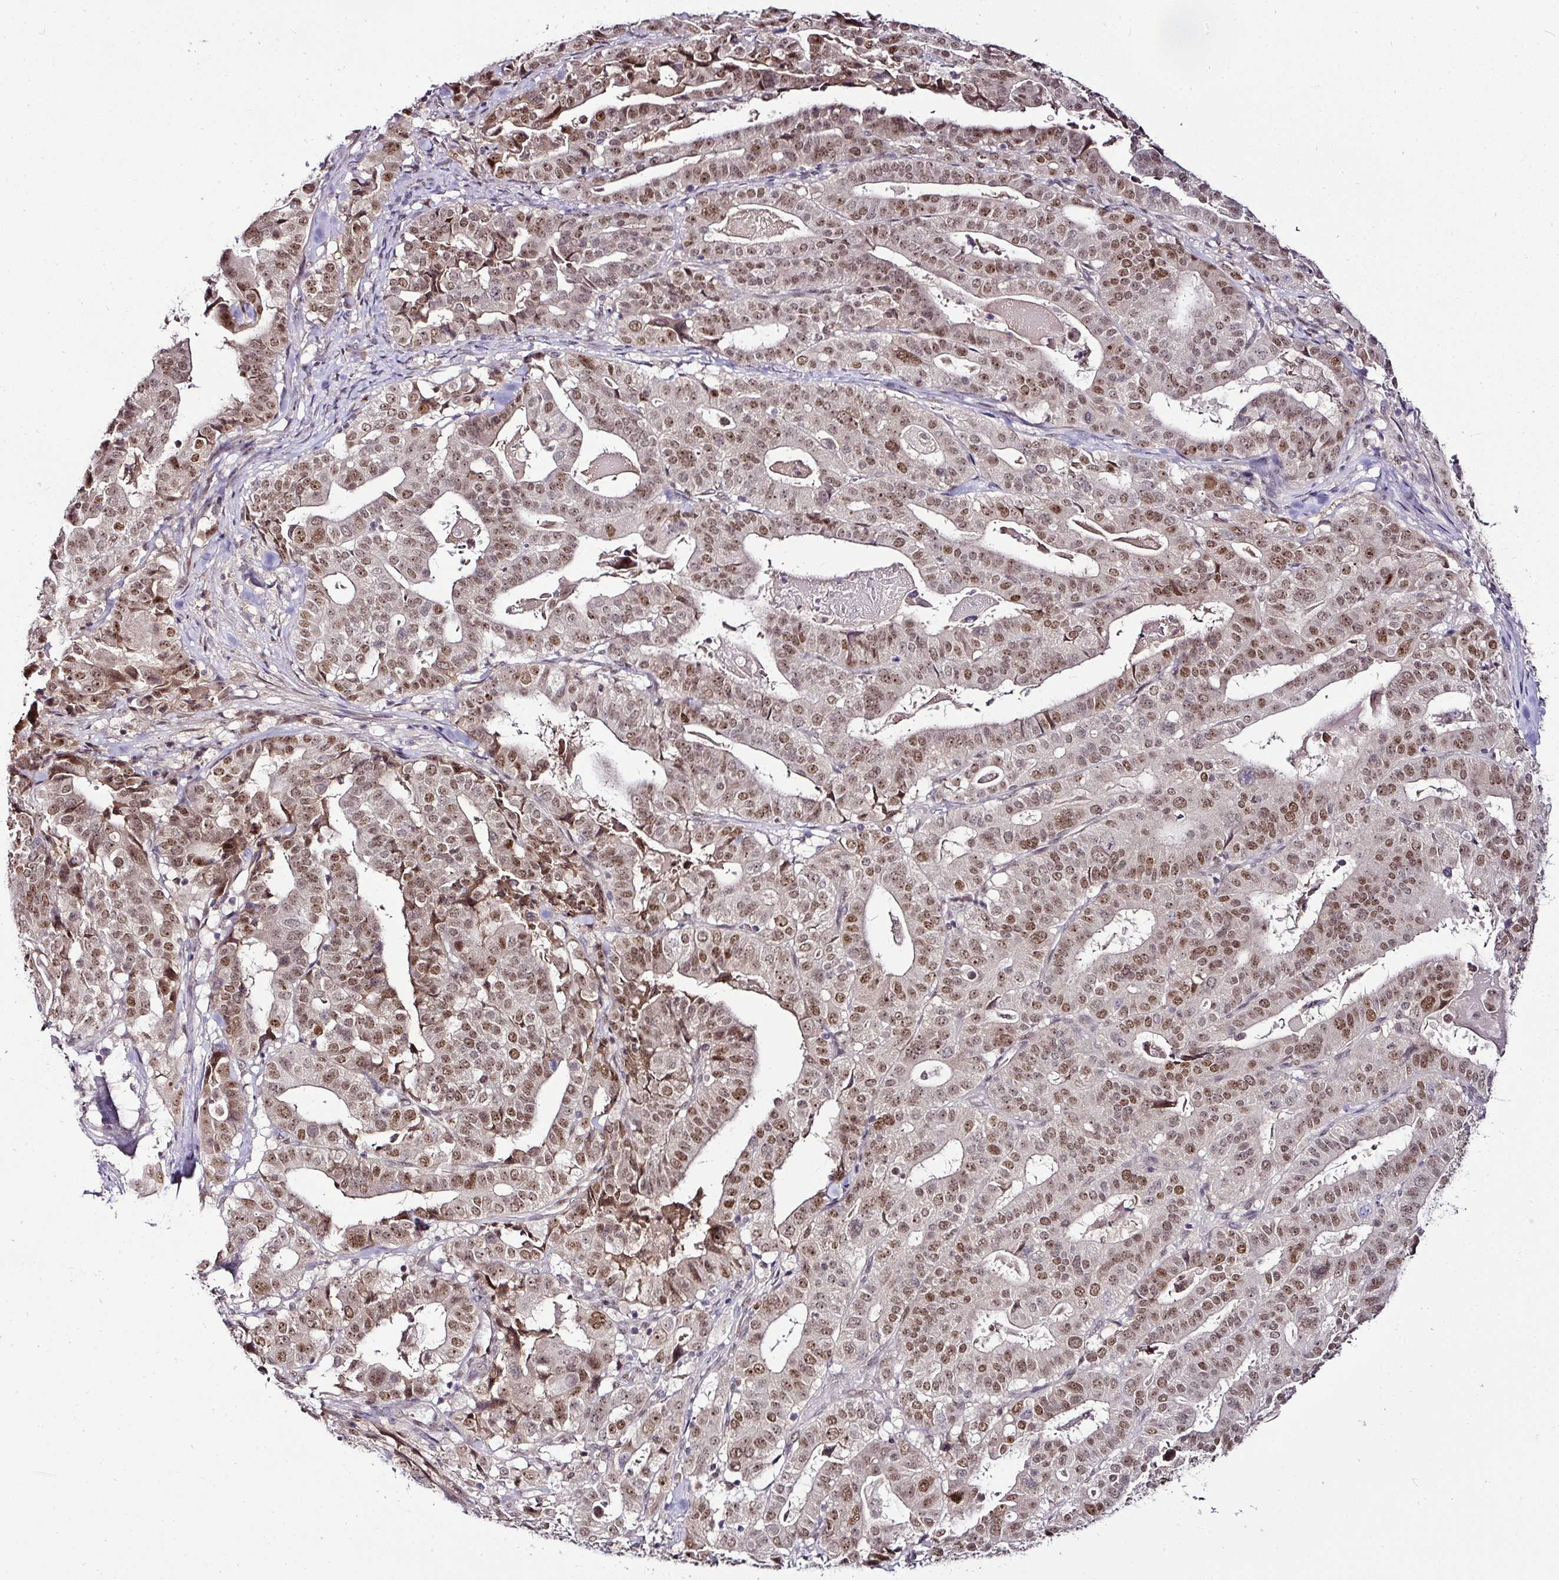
{"staining": {"intensity": "moderate", "quantity": ">75%", "location": "nuclear"}, "tissue": "stomach cancer", "cell_type": "Tumor cells", "image_type": "cancer", "snomed": [{"axis": "morphology", "description": "Adenocarcinoma, NOS"}, {"axis": "topography", "description": "Stomach"}], "caption": "Immunohistochemical staining of human stomach cancer exhibits medium levels of moderate nuclear protein expression in approximately >75% of tumor cells. (IHC, brightfield microscopy, high magnification).", "gene": "KLF16", "patient": {"sex": "male", "age": 48}}